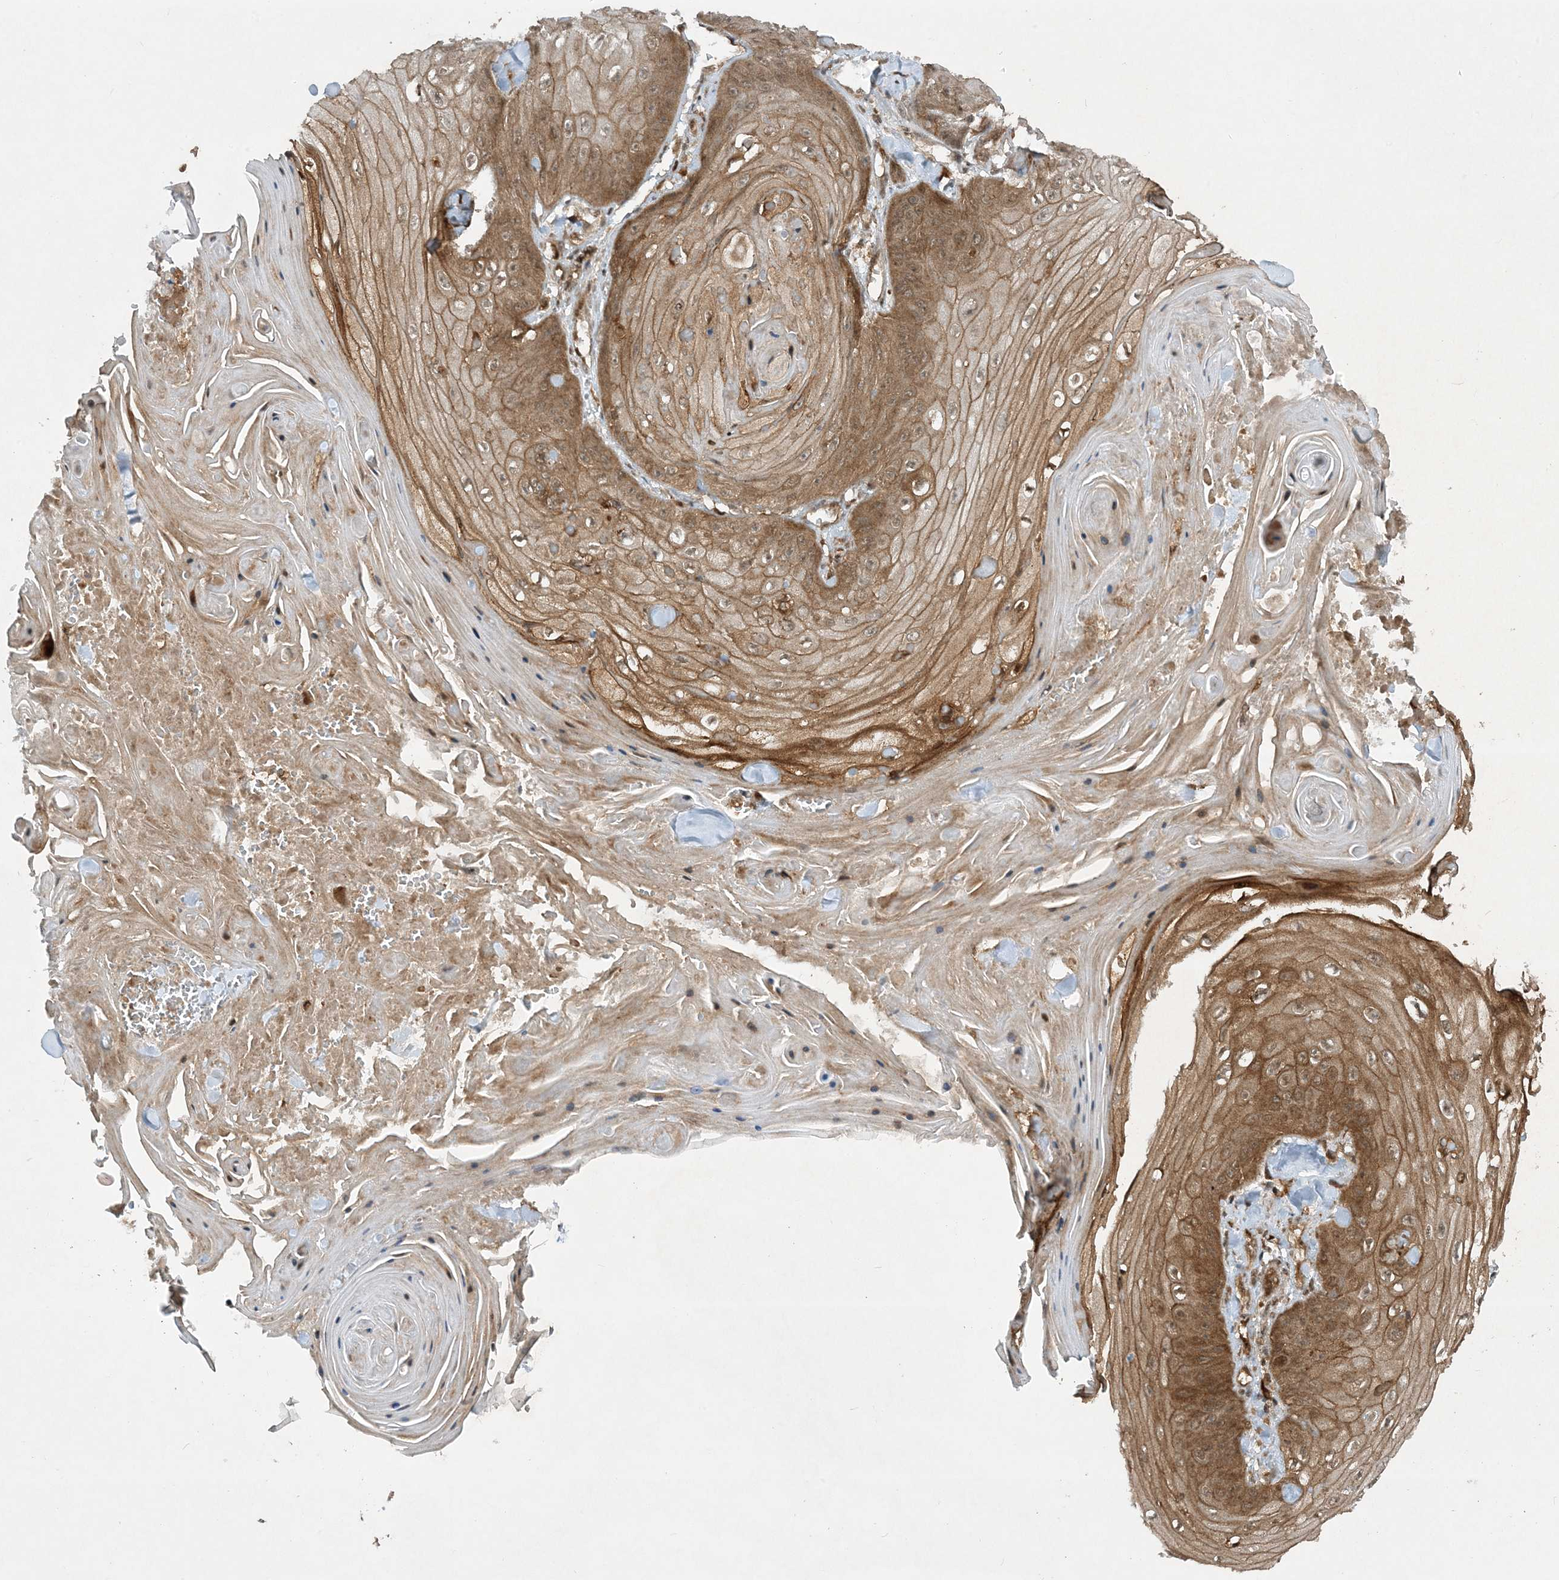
{"staining": {"intensity": "moderate", "quantity": ">75%", "location": "cytoplasmic/membranous"}, "tissue": "skin cancer", "cell_type": "Tumor cells", "image_type": "cancer", "snomed": [{"axis": "morphology", "description": "Squamous cell carcinoma, NOS"}, {"axis": "topography", "description": "Skin"}], "caption": "Skin cancer stained with a protein marker displays moderate staining in tumor cells.", "gene": "CERT1", "patient": {"sex": "male", "age": 74}}